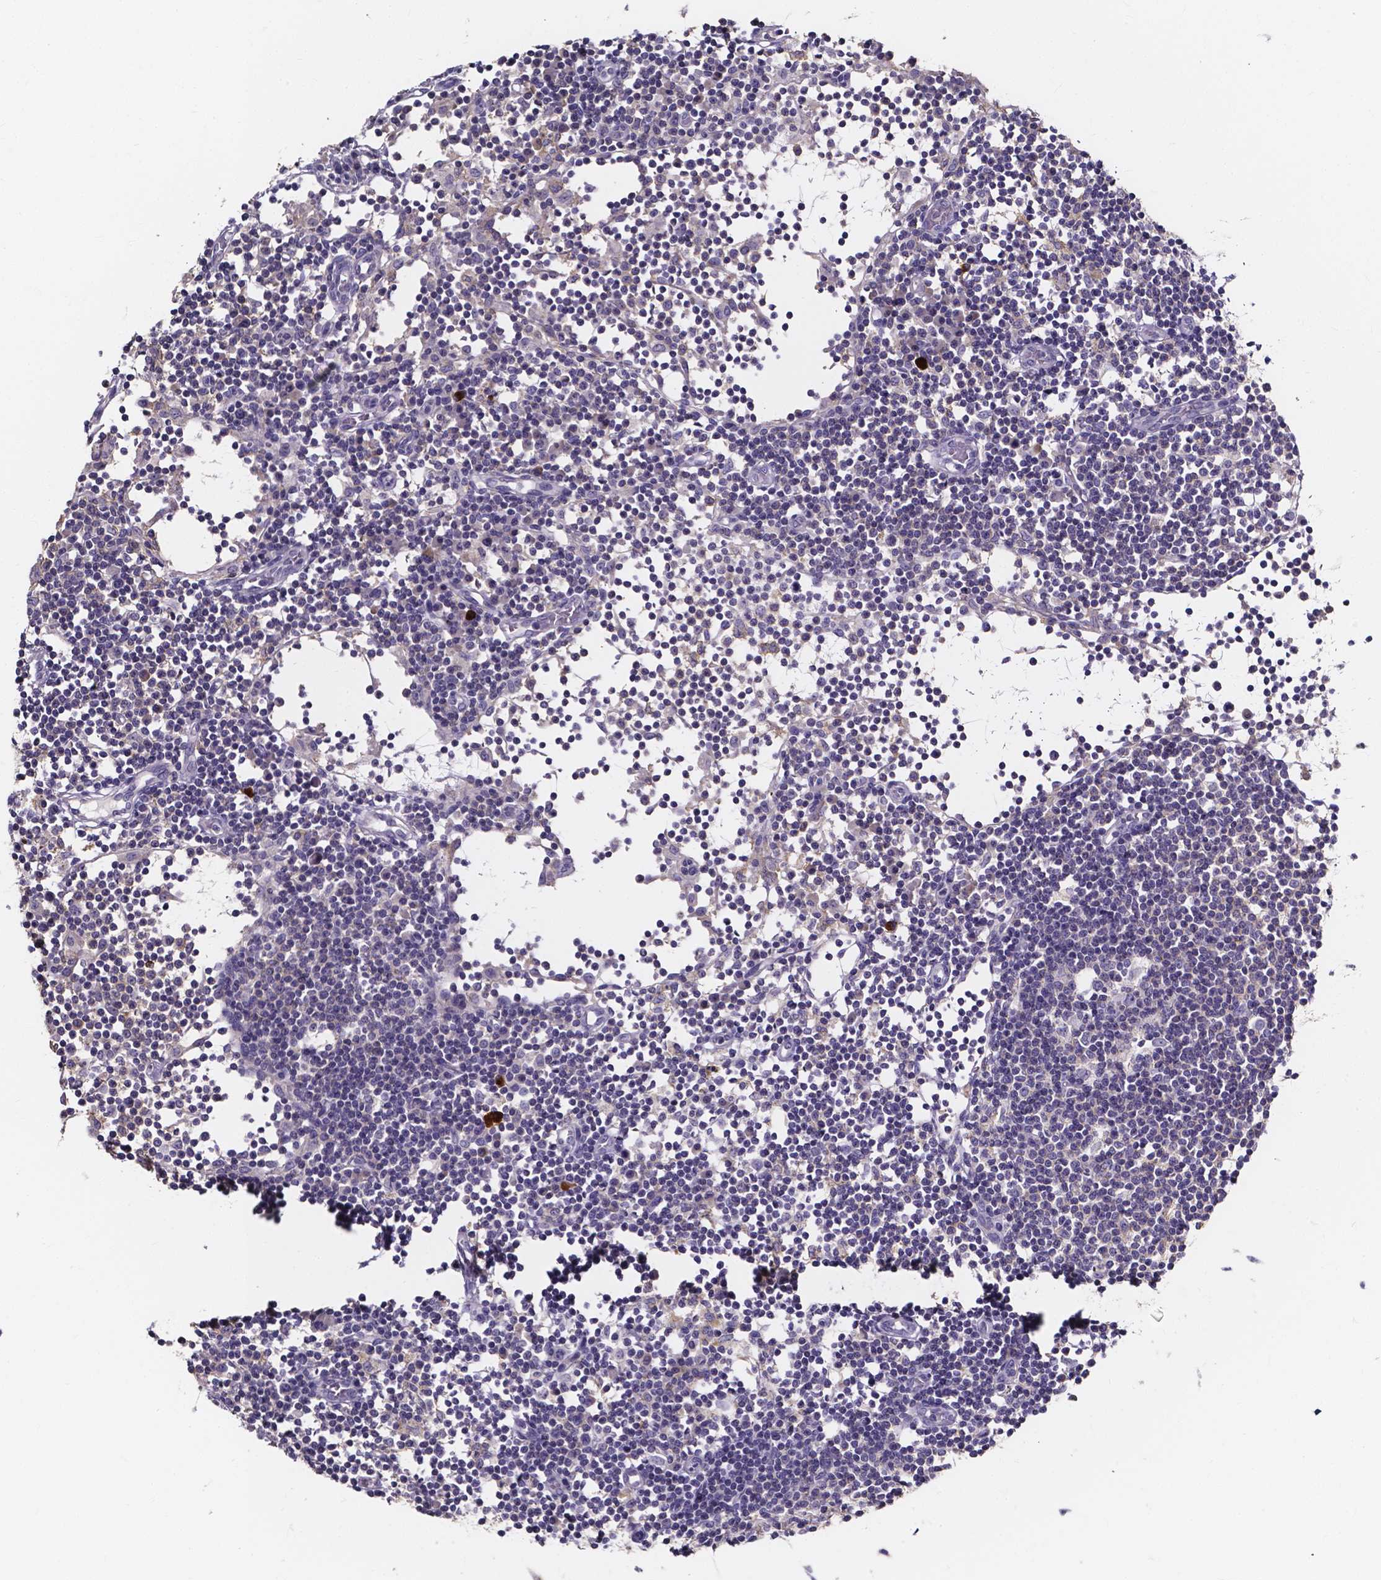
{"staining": {"intensity": "negative", "quantity": "none", "location": "none"}, "tissue": "lymph node", "cell_type": "Germinal center cells", "image_type": "normal", "snomed": [{"axis": "morphology", "description": "Normal tissue, NOS"}, {"axis": "topography", "description": "Lymph node"}], "caption": "The image shows no significant expression in germinal center cells of lymph node.", "gene": "SPOCD1", "patient": {"sex": "female", "age": 72}}